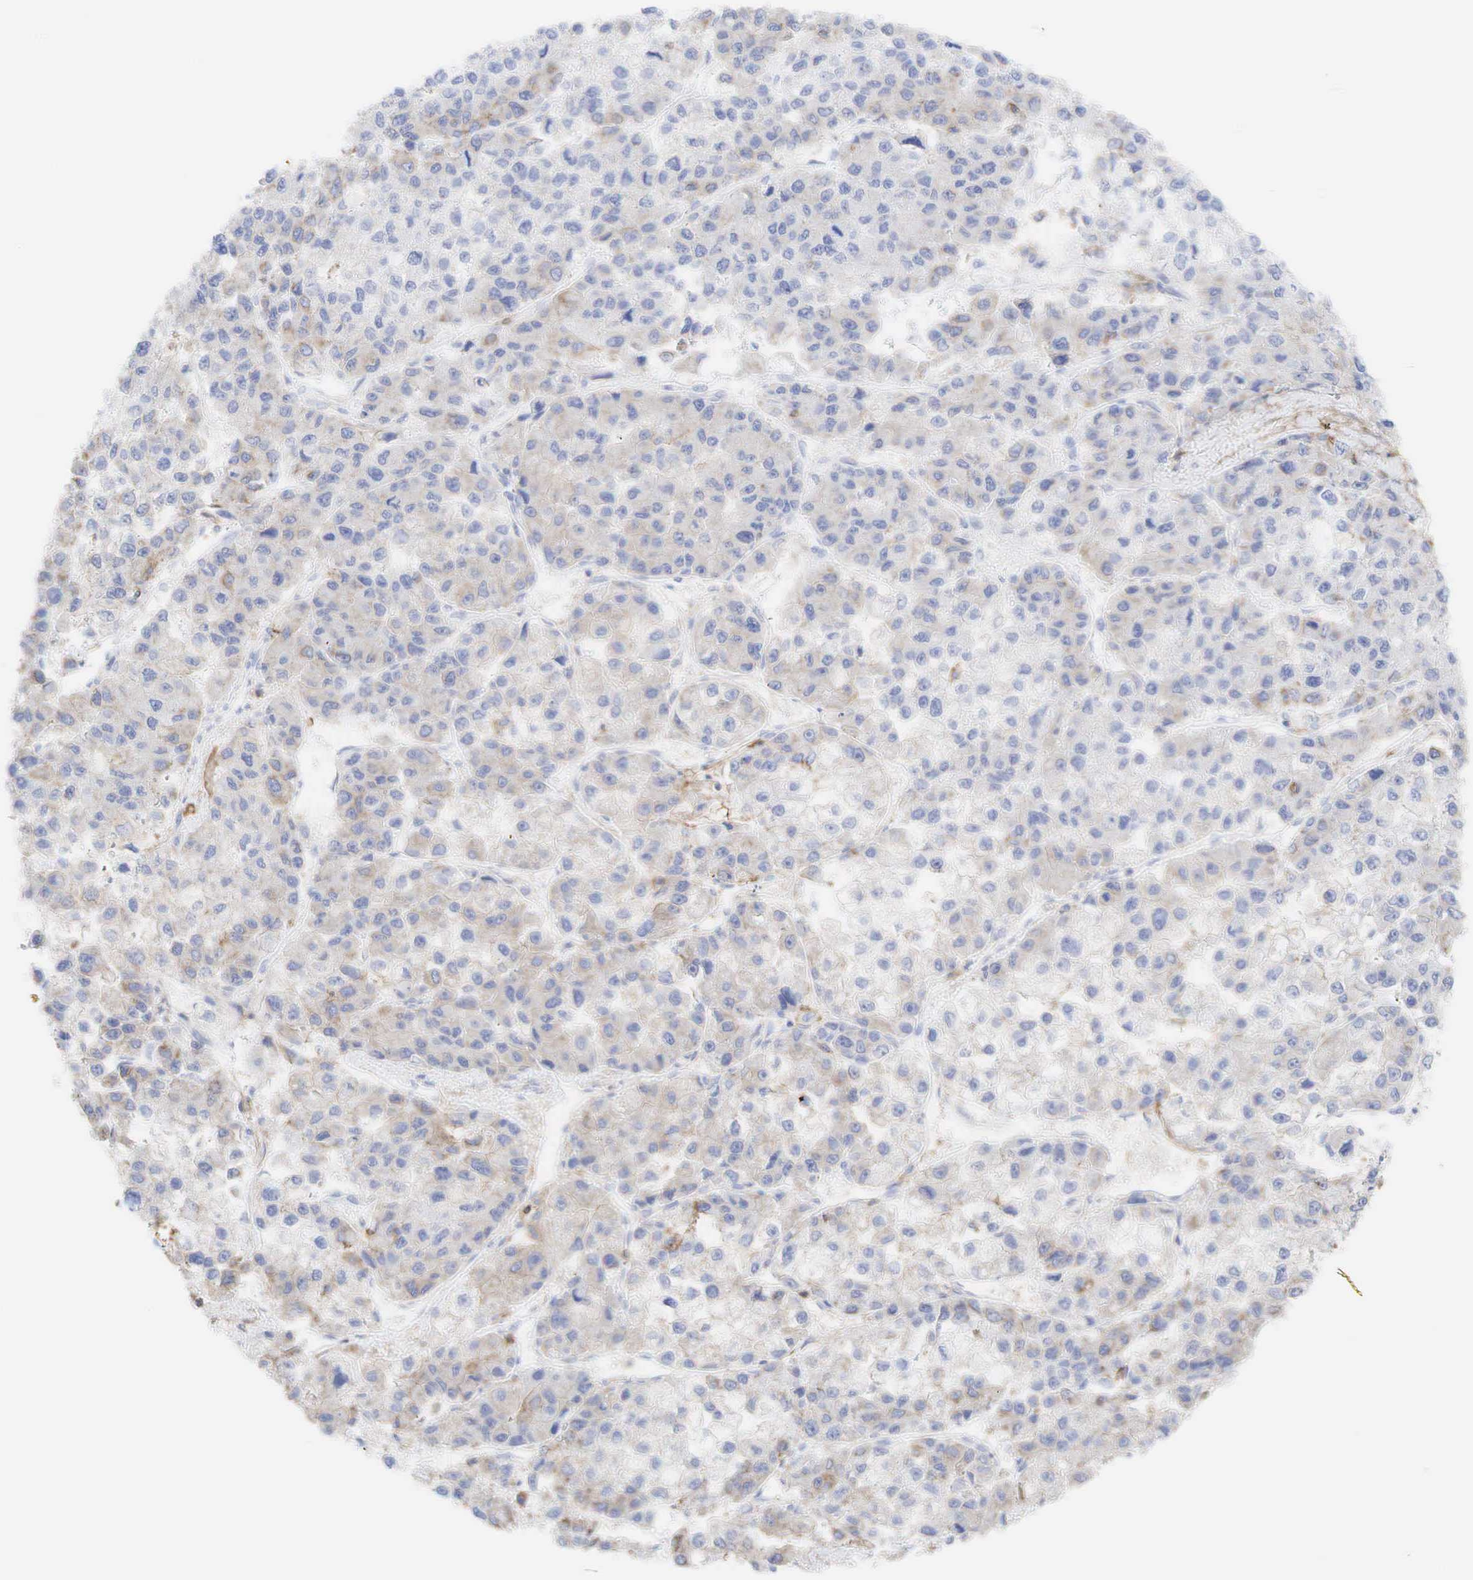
{"staining": {"intensity": "weak", "quantity": "<25%", "location": "cytoplasmic/membranous"}, "tissue": "liver cancer", "cell_type": "Tumor cells", "image_type": "cancer", "snomed": [{"axis": "morphology", "description": "Carcinoma, Hepatocellular, NOS"}, {"axis": "topography", "description": "Liver"}], "caption": "This is a micrograph of IHC staining of liver cancer, which shows no positivity in tumor cells. (DAB (3,3'-diaminobenzidine) immunohistochemistry with hematoxylin counter stain).", "gene": "CD44", "patient": {"sex": "female", "age": 66}}